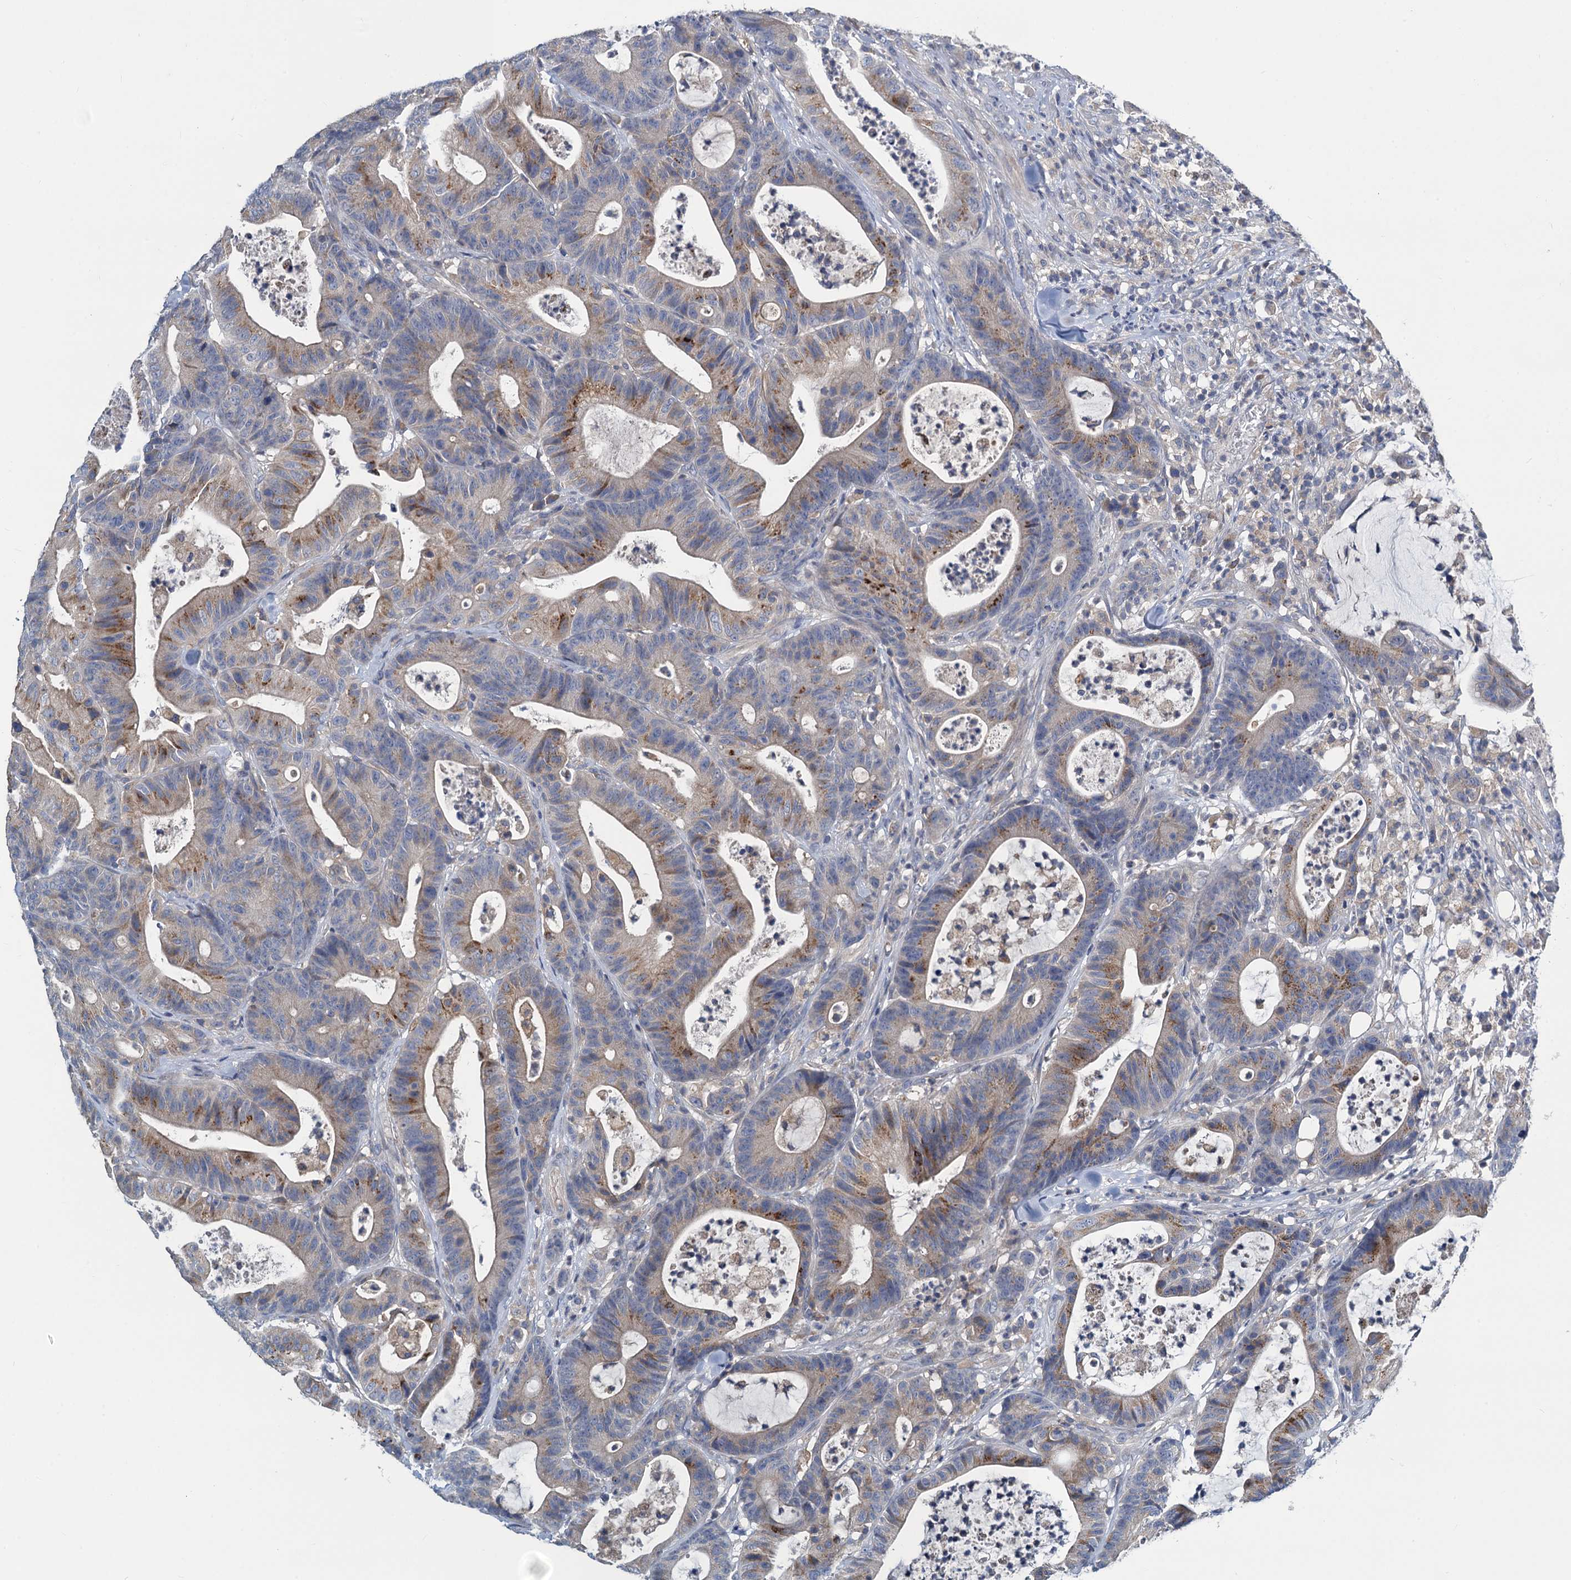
{"staining": {"intensity": "moderate", "quantity": "<25%", "location": "cytoplasmic/membranous"}, "tissue": "colorectal cancer", "cell_type": "Tumor cells", "image_type": "cancer", "snomed": [{"axis": "morphology", "description": "Adenocarcinoma, NOS"}, {"axis": "topography", "description": "Colon"}], "caption": "About <25% of tumor cells in human adenocarcinoma (colorectal) show moderate cytoplasmic/membranous protein expression as visualized by brown immunohistochemical staining.", "gene": "SNAP29", "patient": {"sex": "female", "age": 84}}